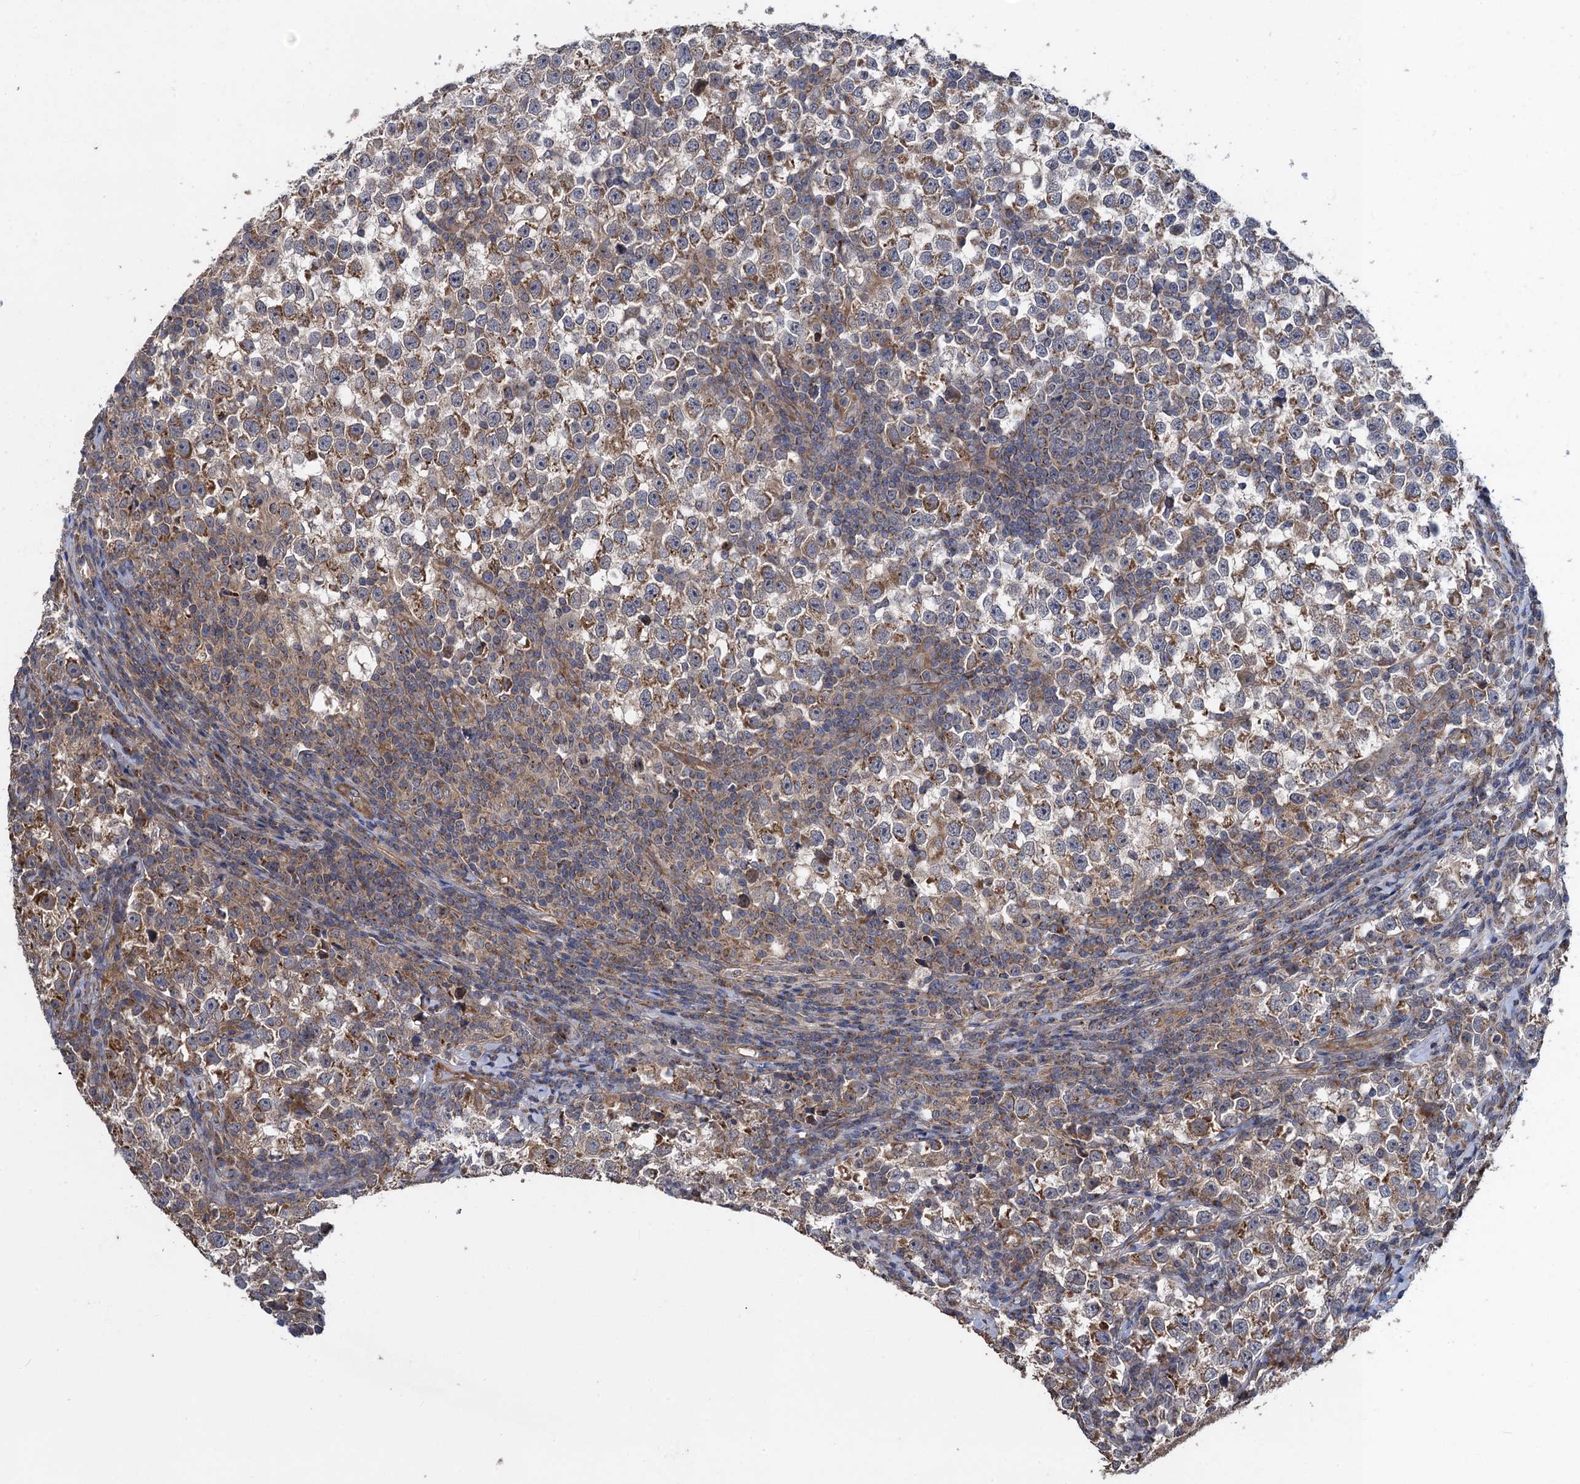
{"staining": {"intensity": "moderate", "quantity": ">75%", "location": "cytoplasmic/membranous"}, "tissue": "testis cancer", "cell_type": "Tumor cells", "image_type": "cancer", "snomed": [{"axis": "morphology", "description": "Normal tissue, NOS"}, {"axis": "morphology", "description": "Seminoma, NOS"}, {"axis": "topography", "description": "Testis"}], "caption": "Moderate cytoplasmic/membranous staining is present in approximately >75% of tumor cells in testis seminoma.", "gene": "HAUS1", "patient": {"sex": "male", "age": 43}}